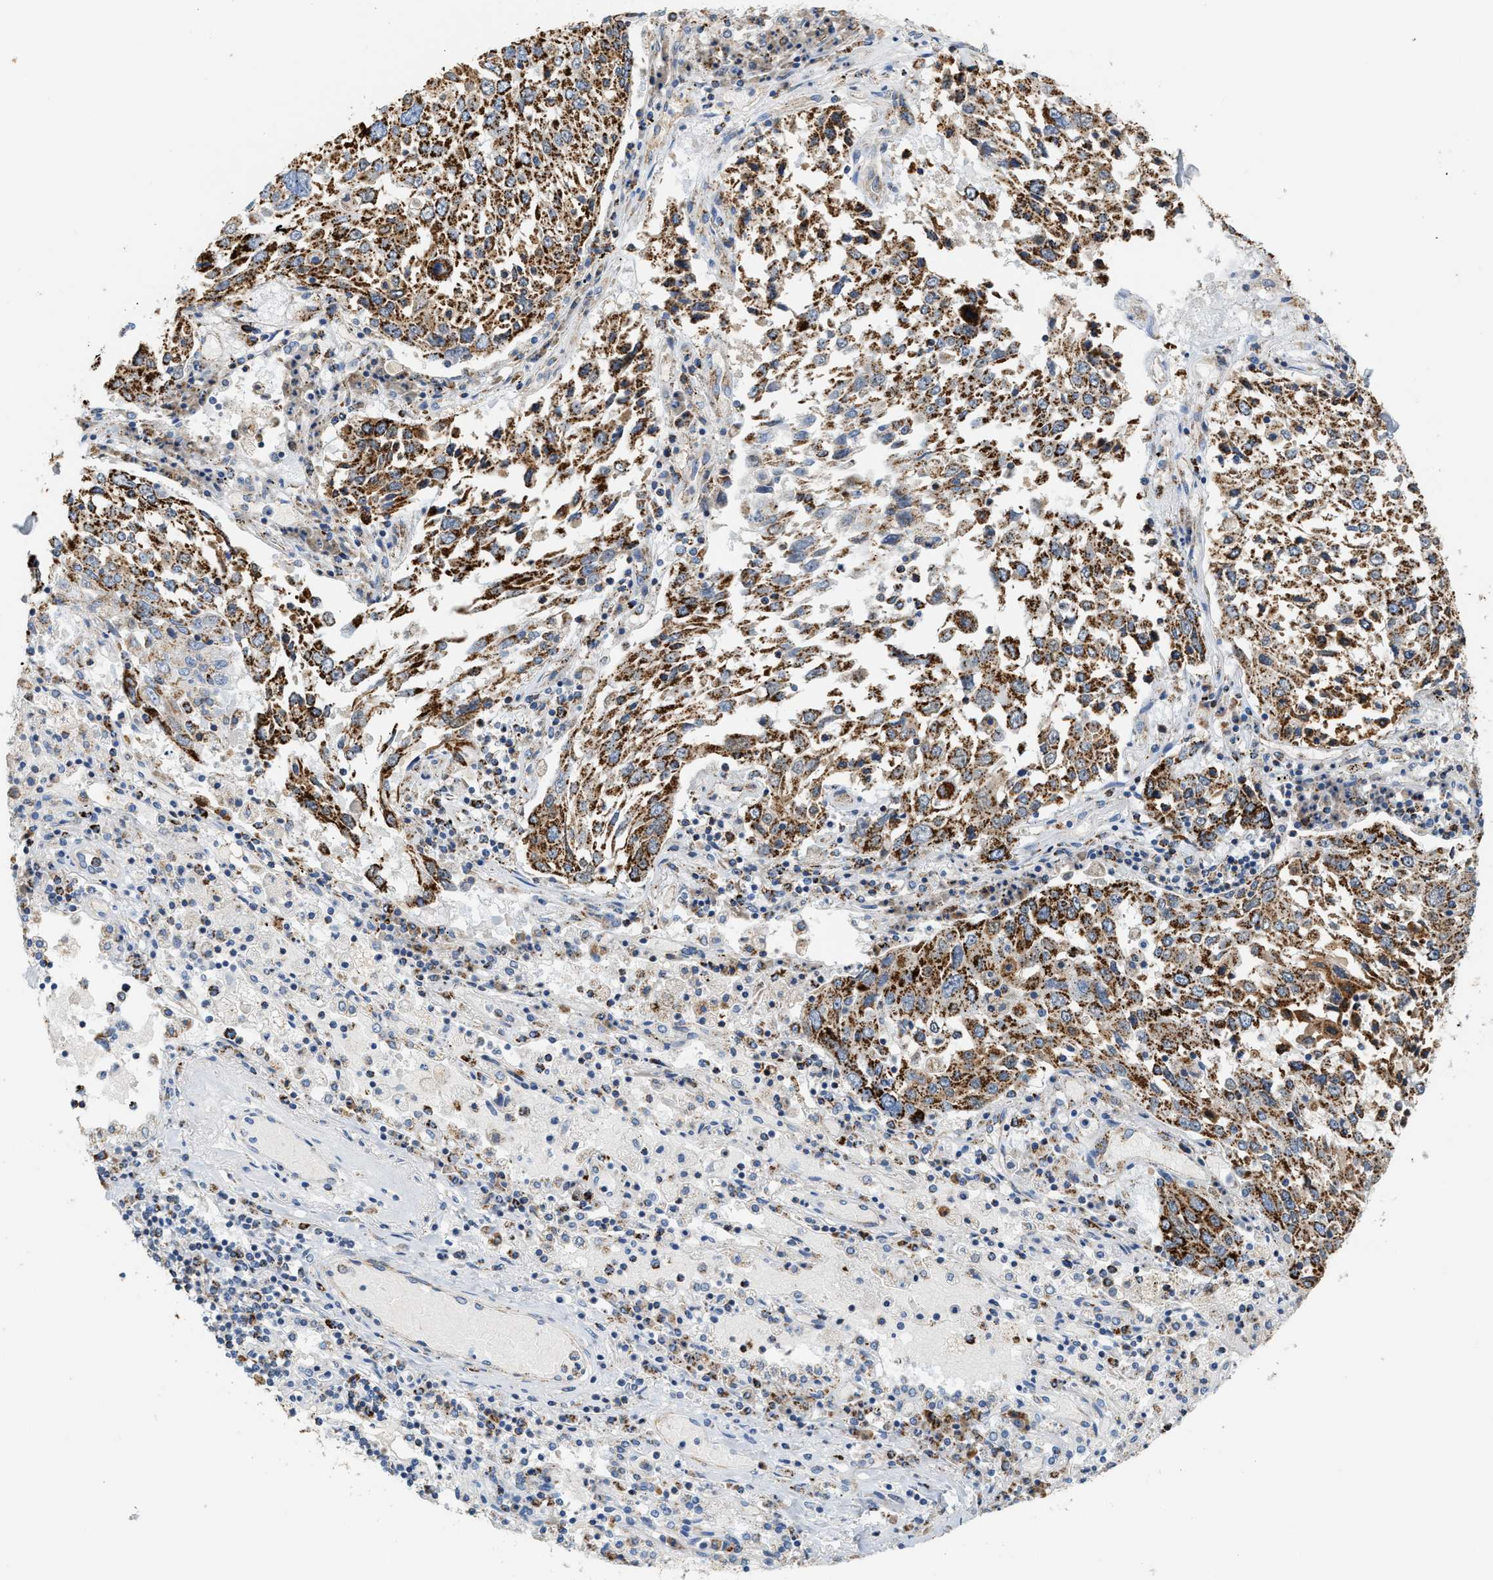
{"staining": {"intensity": "moderate", "quantity": ">75%", "location": "cytoplasmic/membranous"}, "tissue": "lung cancer", "cell_type": "Tumor cells", "image_type": "cancer", "snomed": [{"axis": "morphology", "description": "Squamous cell carcinoma, NOS"}, {"axis": "topography", "description": "Lung"}], "caption": "Protein analysis of lung squamous cell carcinoma tissue reveals moderate cytoplasmic/membranous expression in approximately >75% of tumor cells.", "gene": "SHMT2", "patient": {"sex": "male", "age": 65}}